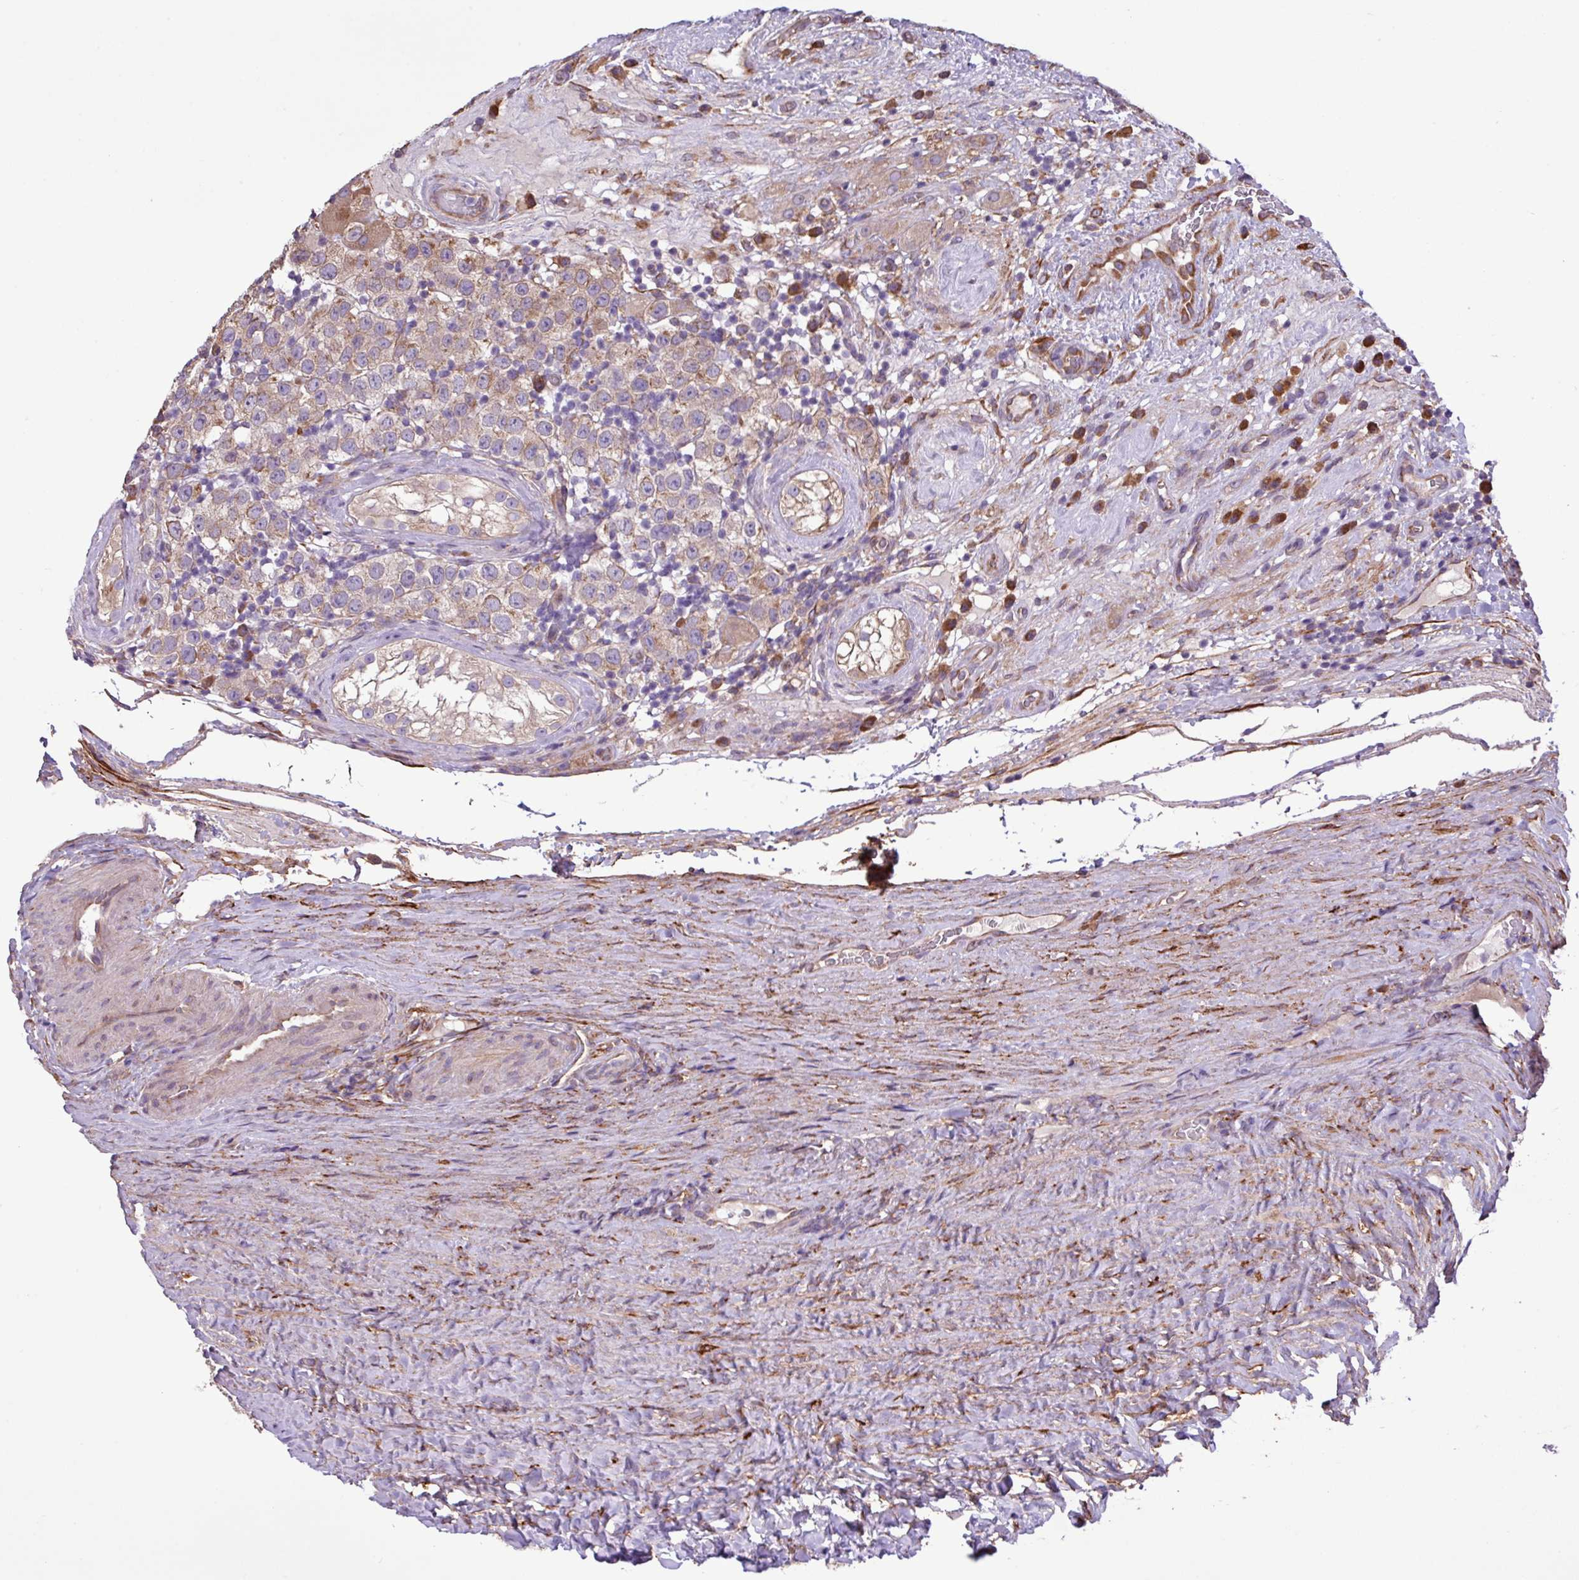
{"staining": {"intensity": "moderate", "quantity": "25%-75%", "location": "cytoplasmic/membranous"}, "tissue": "testis cancer", "cell_type": "Tumor cells", "image_type": "cancer", "snomed": [{"axis": "morphology", "description": "Seminoma, NOS"}, {"axis": "morphology", "description": "Carcinoma, Embryonal, NOS"}, {"axis": "topography", "description": "Testis"}], "caption": "Immunohistochemistry (IHC) of human embryonal carcinoma (testis) shows medium levels of moderate cytoplasmic/membranous expression in approximately 25%-75% of tumor cells. (DAB IHC, brown staining for protein, blue staining for nuclei).", "gene": "MEGF6", "patient": {"sex": "male", "age": 41}}